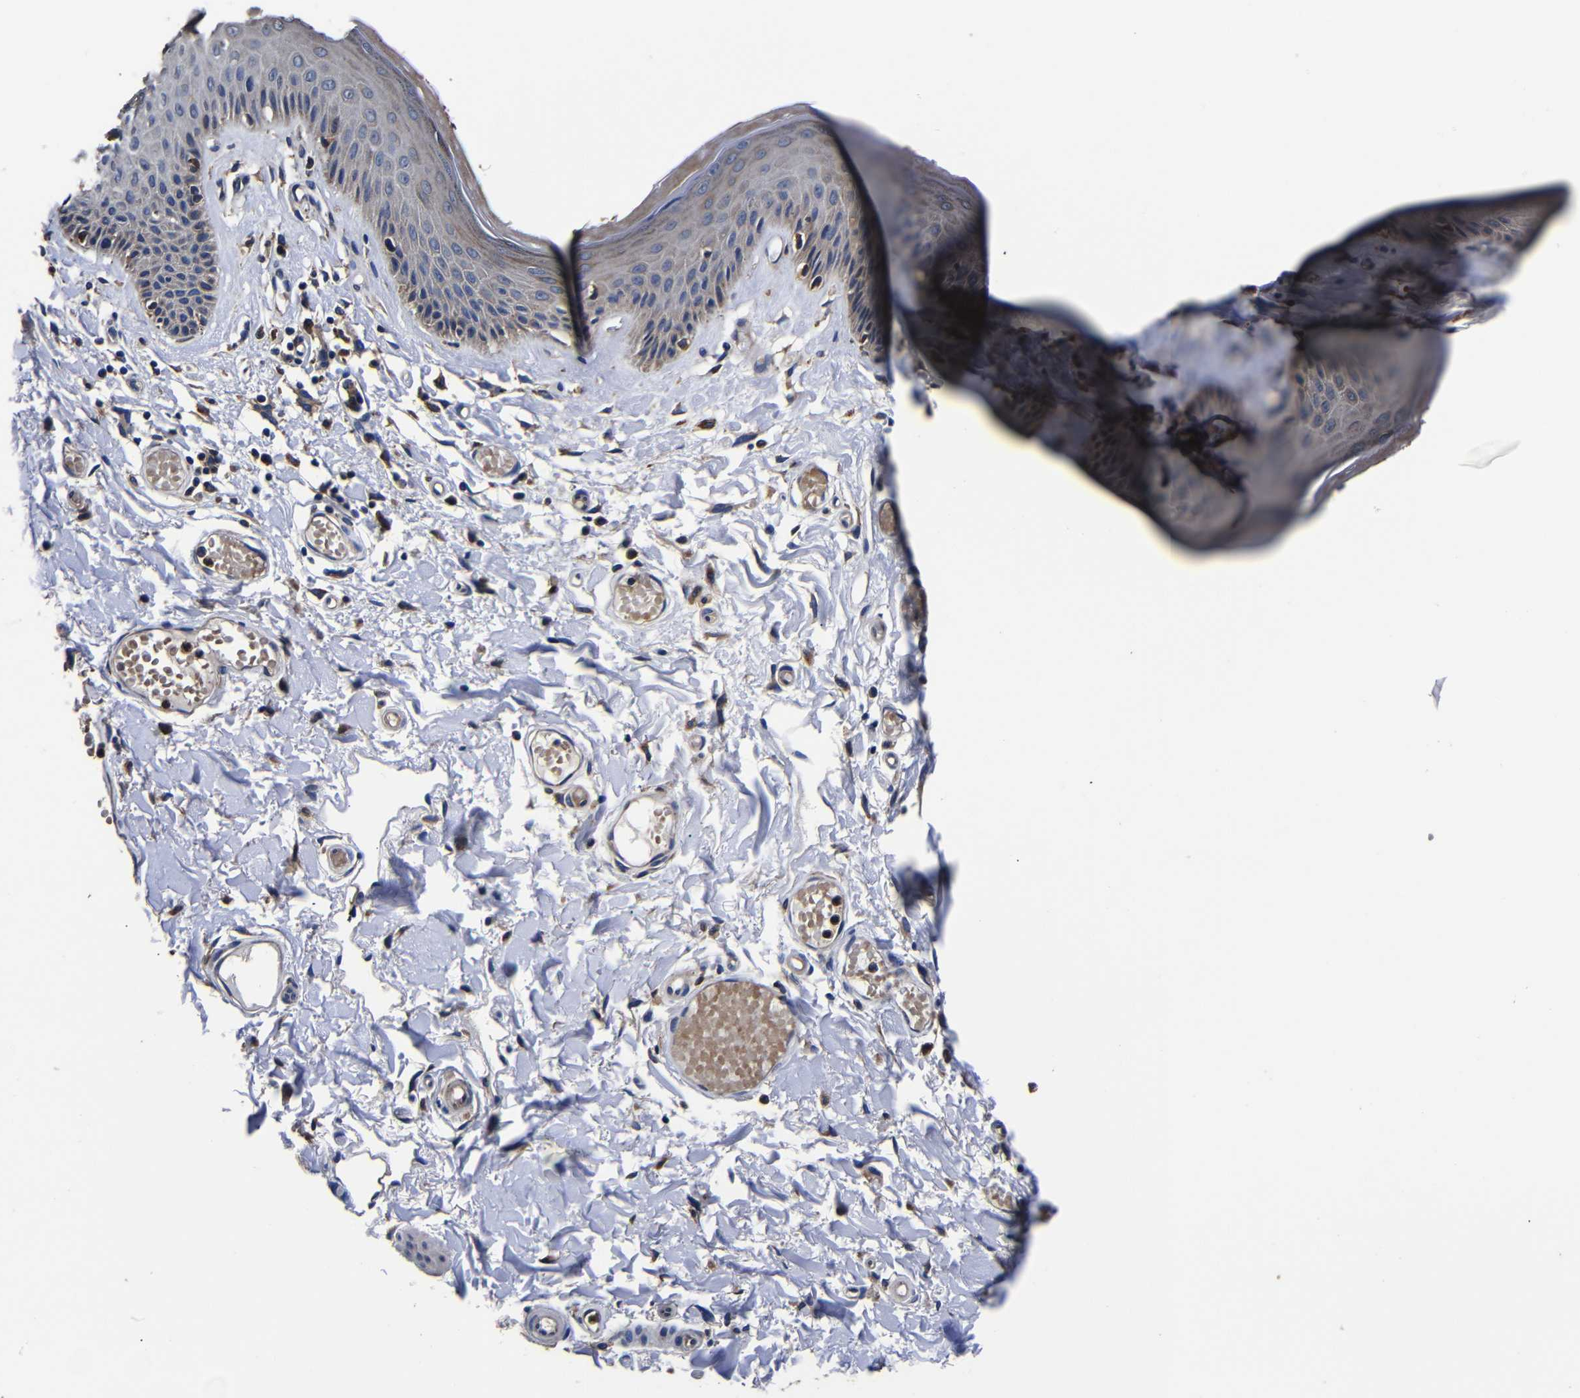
{"staining": {"intensity": "weak", "quantity": "25%-75%", "location": "cytoplasmic/membranous"}, "tissue": "skin", "cell_type": "Epidermal cells", "image_type": "normal", "snomed": [{"axis": "morphology", "description": "Normal tissue, NOS"}, {"axis": "topography", "description": "Vulva"}], "caption": "Immunohistochemical staining of unremarkable skin demonstrates low levels of weak cytoplasmic/membranous expression in approximately 25%-75% of epidermal cells.", "gene": "SCN9A", "patient": {"sex": "female", "age": 73}}